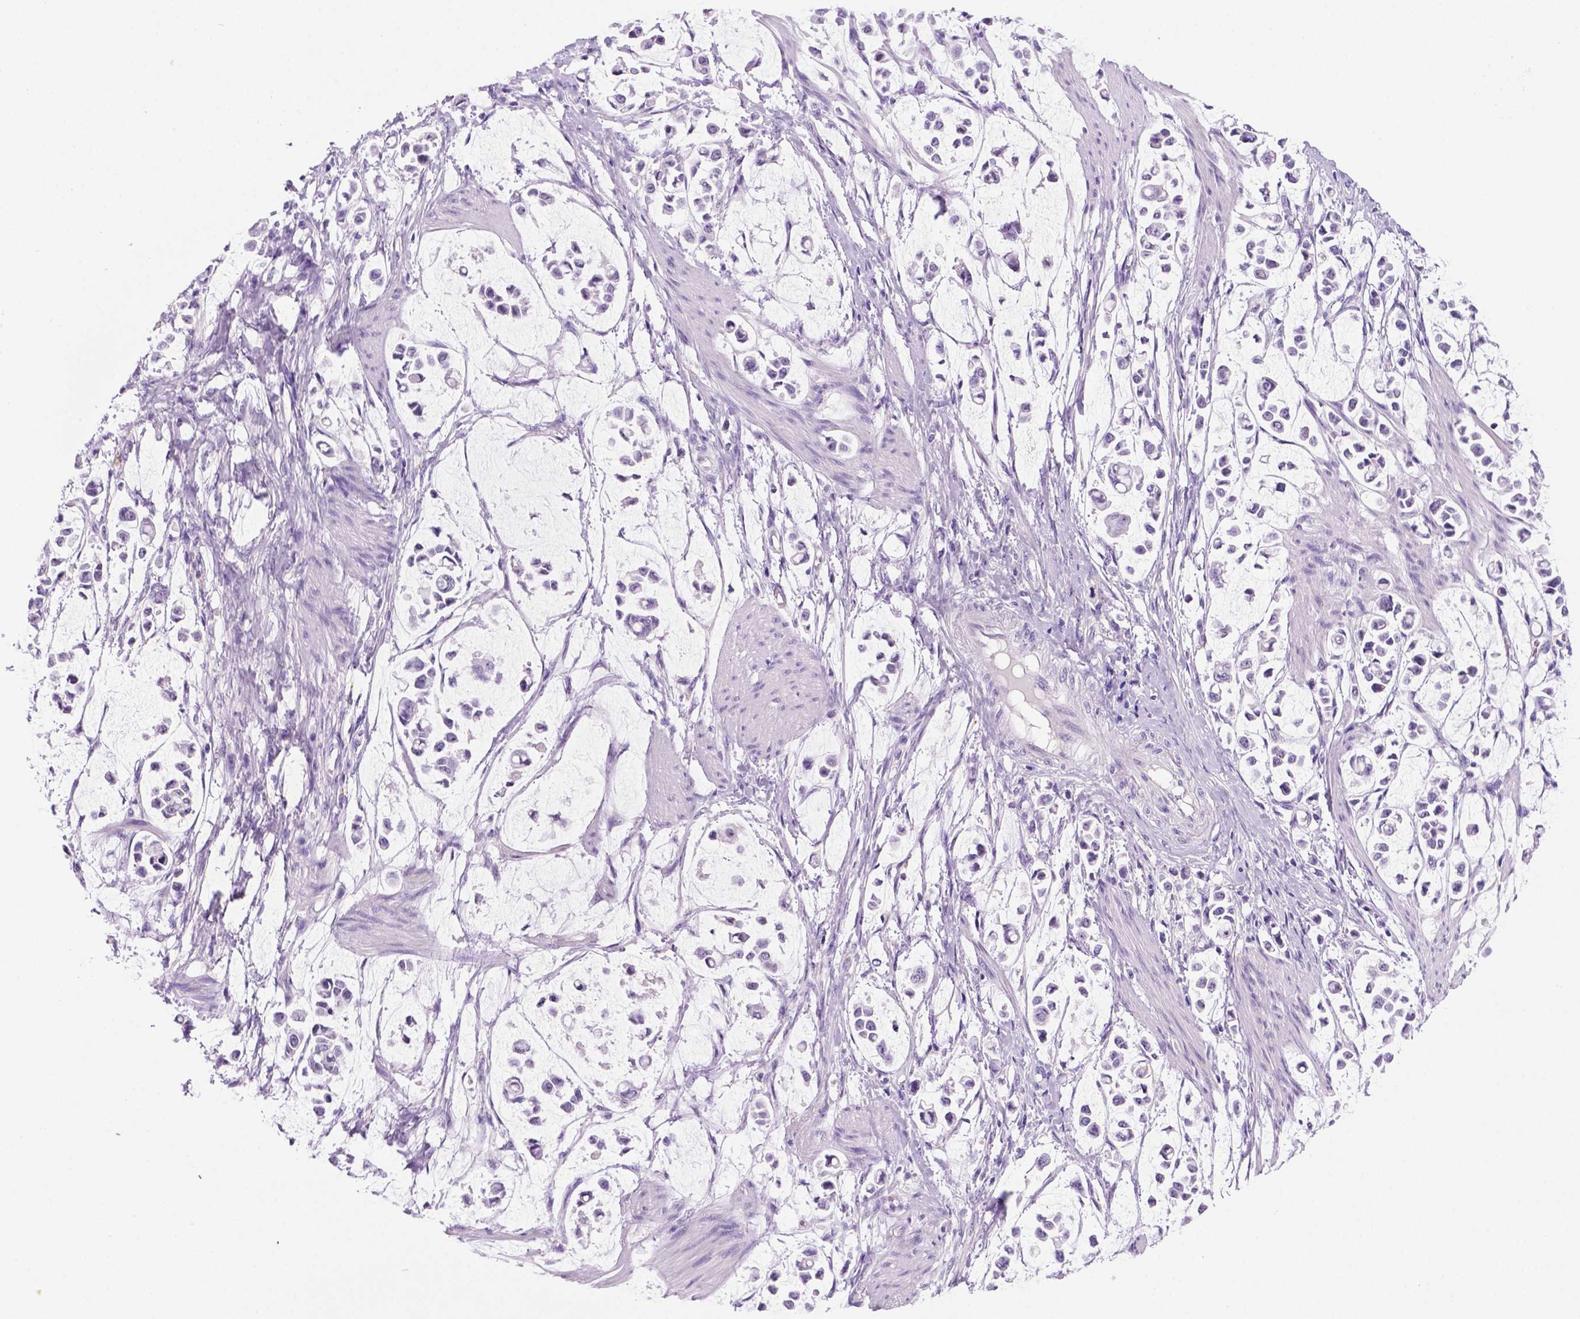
{"staining": {"intensity": "negative", "quantity": "none", "location": "none"}, "tissue": "stomach cancer", "cell_type": "Tumor cells", "image_type": "cancer", "snomed": [{"axis": "morphology", "description": "Adenocarcinoma, NOS"}, {"axis": "topography", "description": "Stomach"}], "caption": "Protein analysis of stomach adenocarcinoma shows no significant staining in tumor cells.", "gene": "C18orf21", "patient": {"sex": "male", "age": 82}}